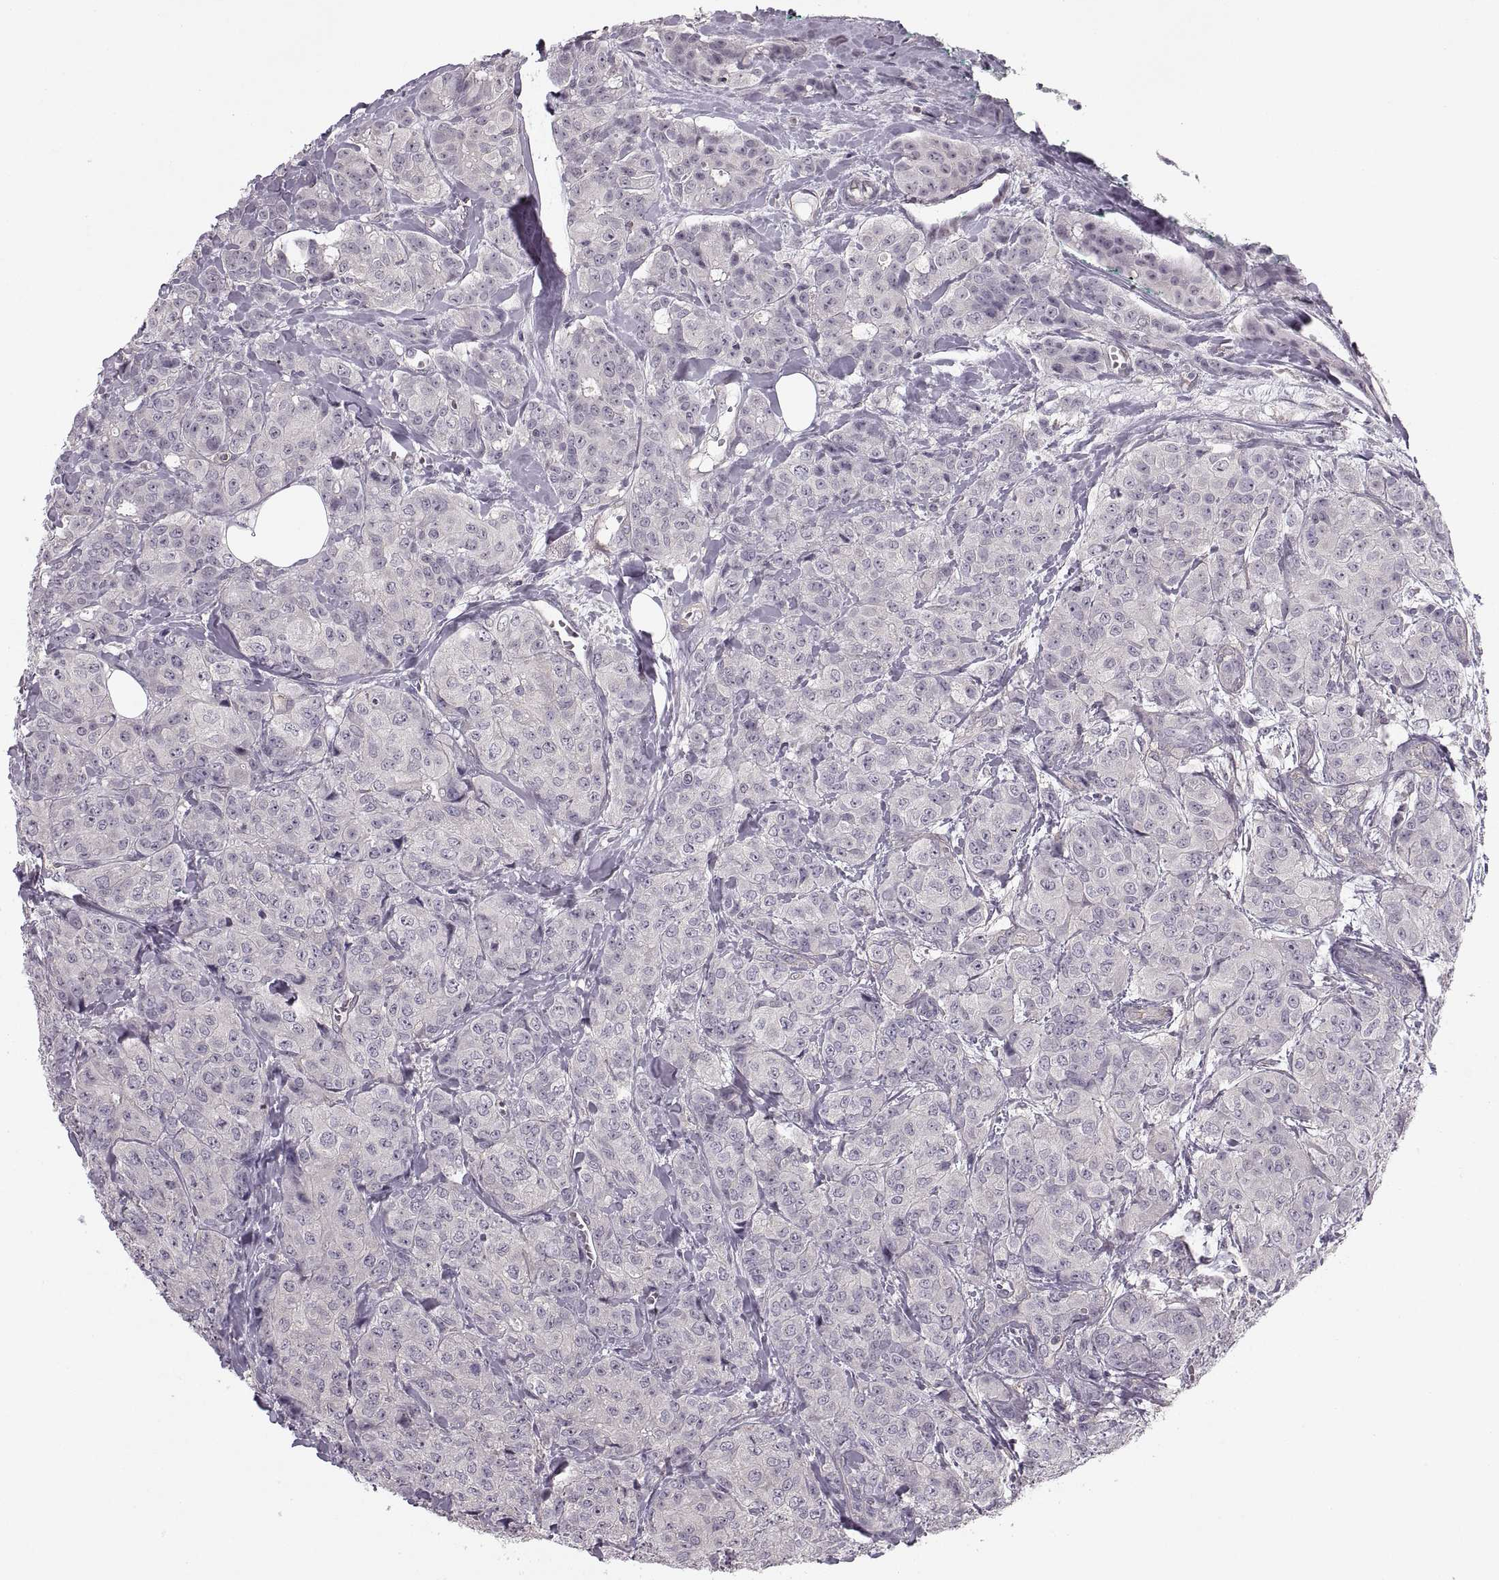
{"staining": {"intensity": "negative", "quantity": "none", "location": "none"}, "tissue": "breast cancer", "cell_type": "Tumor cells", "image_type": "cancer", "snomed": [{"axis": "morphology", "description": "Duct carcinoma"}, {"axis": "topography", "description": "Breast"}], "caption": "A photomicrograph of human breast cancer is negative for staining in tumor cells.", "gene": "LUZP2", "patient": {"sex": "female", "age": 43}}